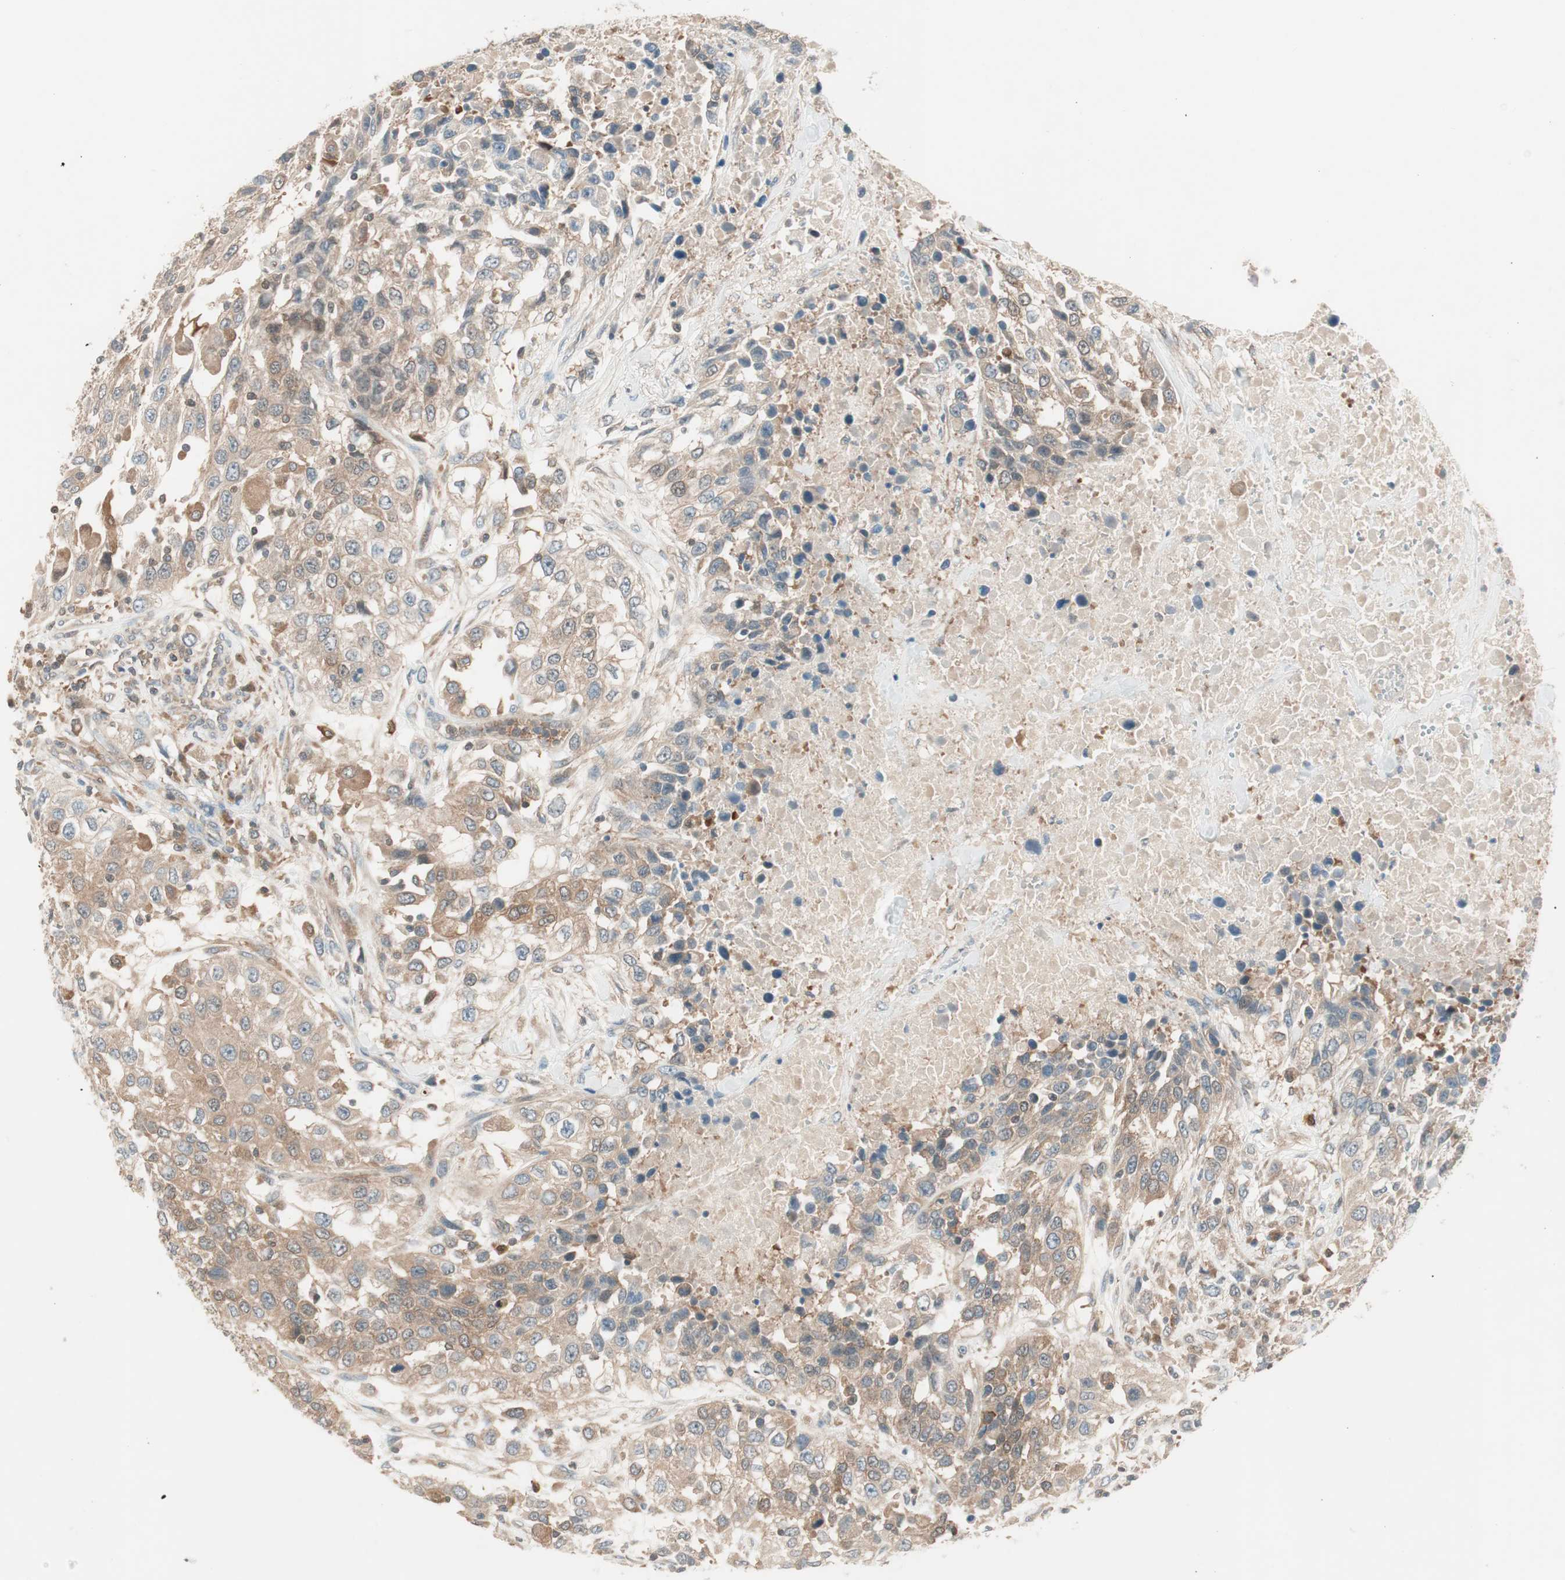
{"staining": {"intensity": "moderate", "quantity": ">75%", "location": "cytoplasmic/membranous"}, "tissue": "urothelial cancer", "cell_type": "Tumor cells", "image_type": "cancer", "snomed": [{"axis": "morphology", "description": "Urothelial carcinoma, High grade"}, {"axis": "topography", "description": "Urinary bladder"}], "caption": "This is a photomicrograph of immunohistochemistry staining of high-grade urothelial carcinoma, which shows moderate positivity in the cytoplasmic/membranous of tumor cells.", "gene": "GALT", "patient": {"sex": "female", "age": 80}}